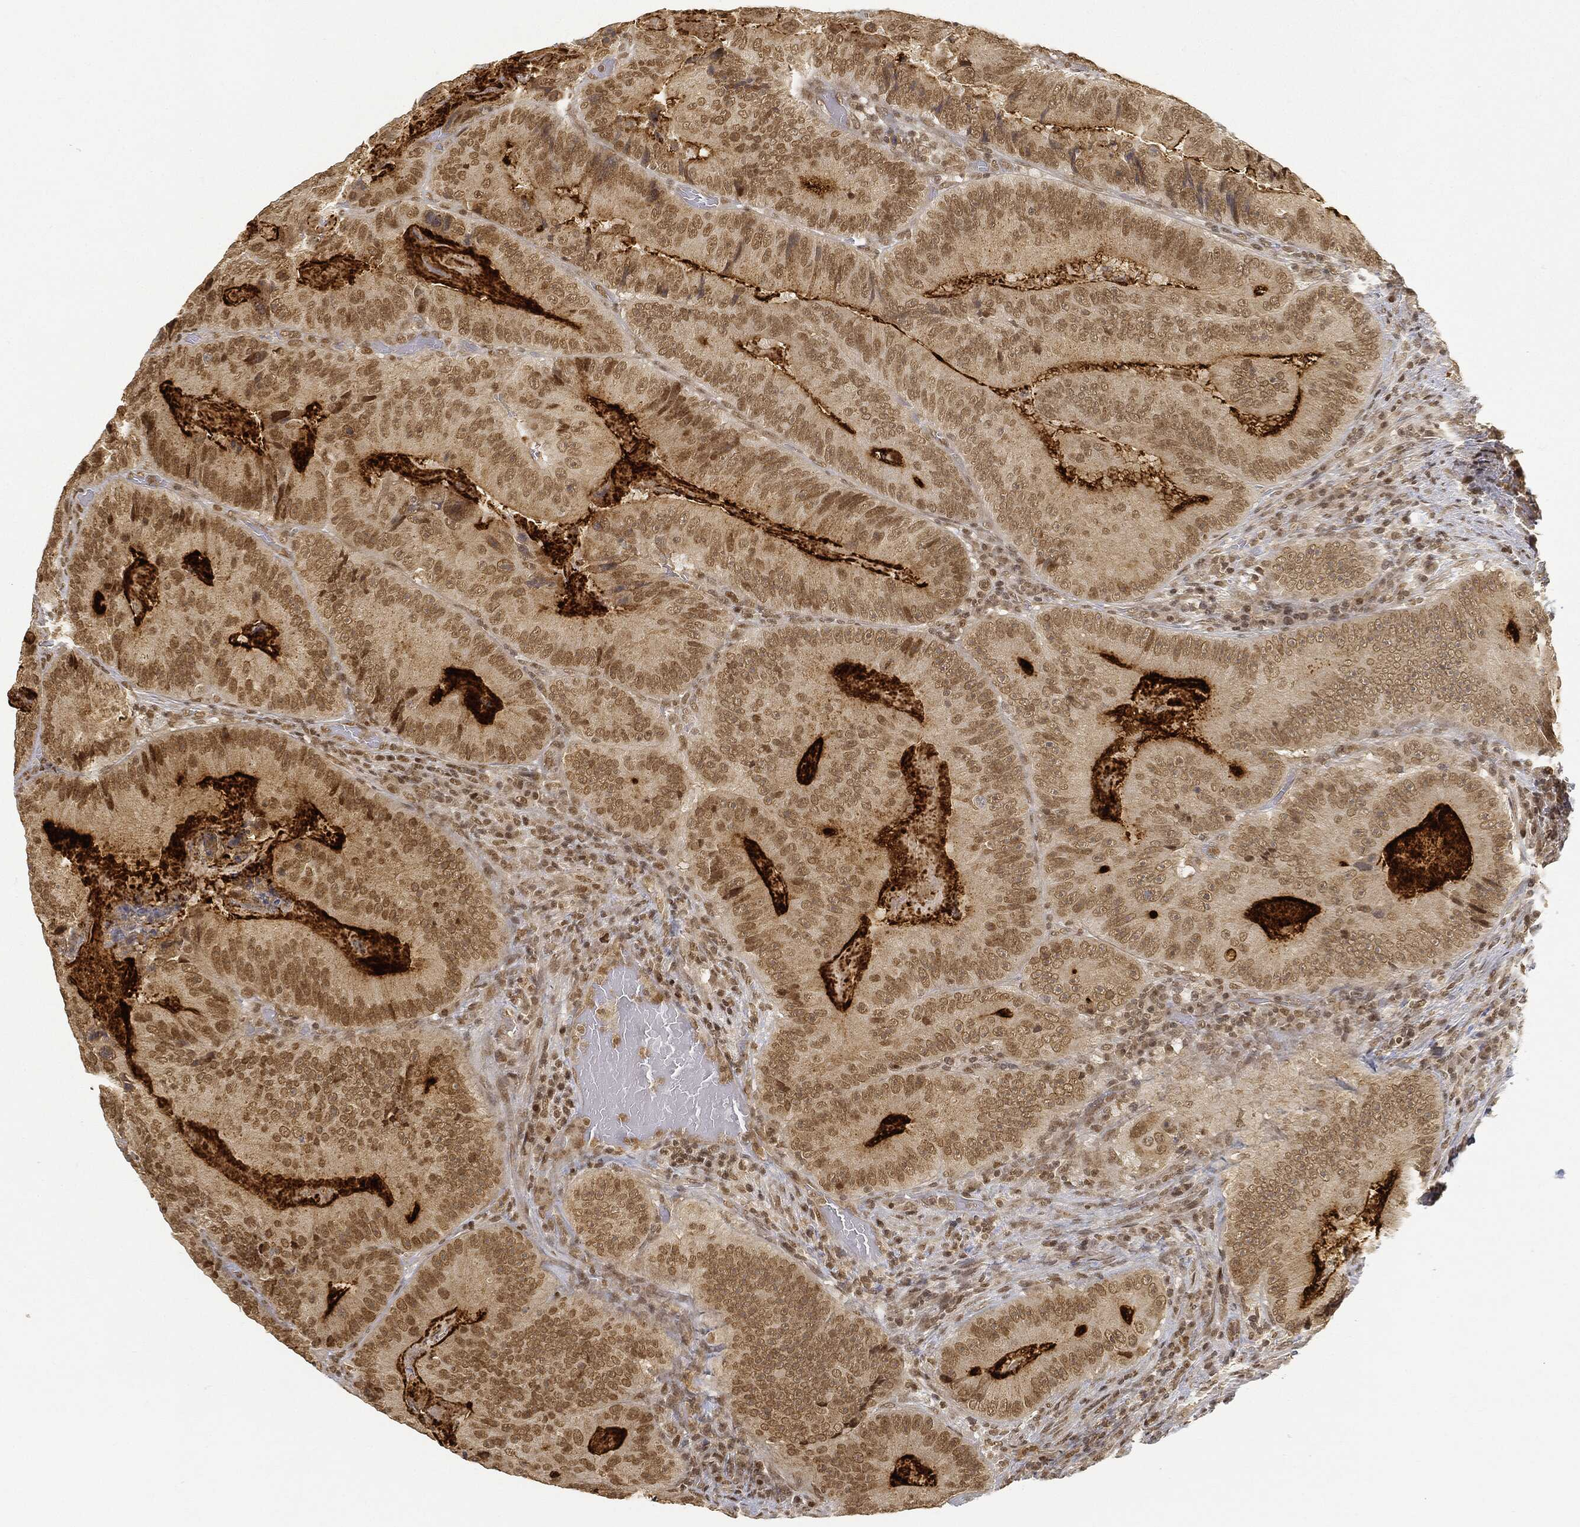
{"staining": {"intensity": "moderate", "quantity": "25%-75%", "location": "nuclear"}, "tissue": "colorectal cancer", "cell_type": "Tumor cells", "image_type": "cancer", "snomed": [{"axis": "morphology", "description": "Adenocarcinoma, NOS"}, {"axis": "topography", "description": "Colon"}], "caption": "Immunohistochemical staining of human colorectal cancer demonstrates moderate nuclear protein staining in about 25%-75% of tumor cells.", "gene": "CIB1", "patient": {"sex": "female", "age": 86}}